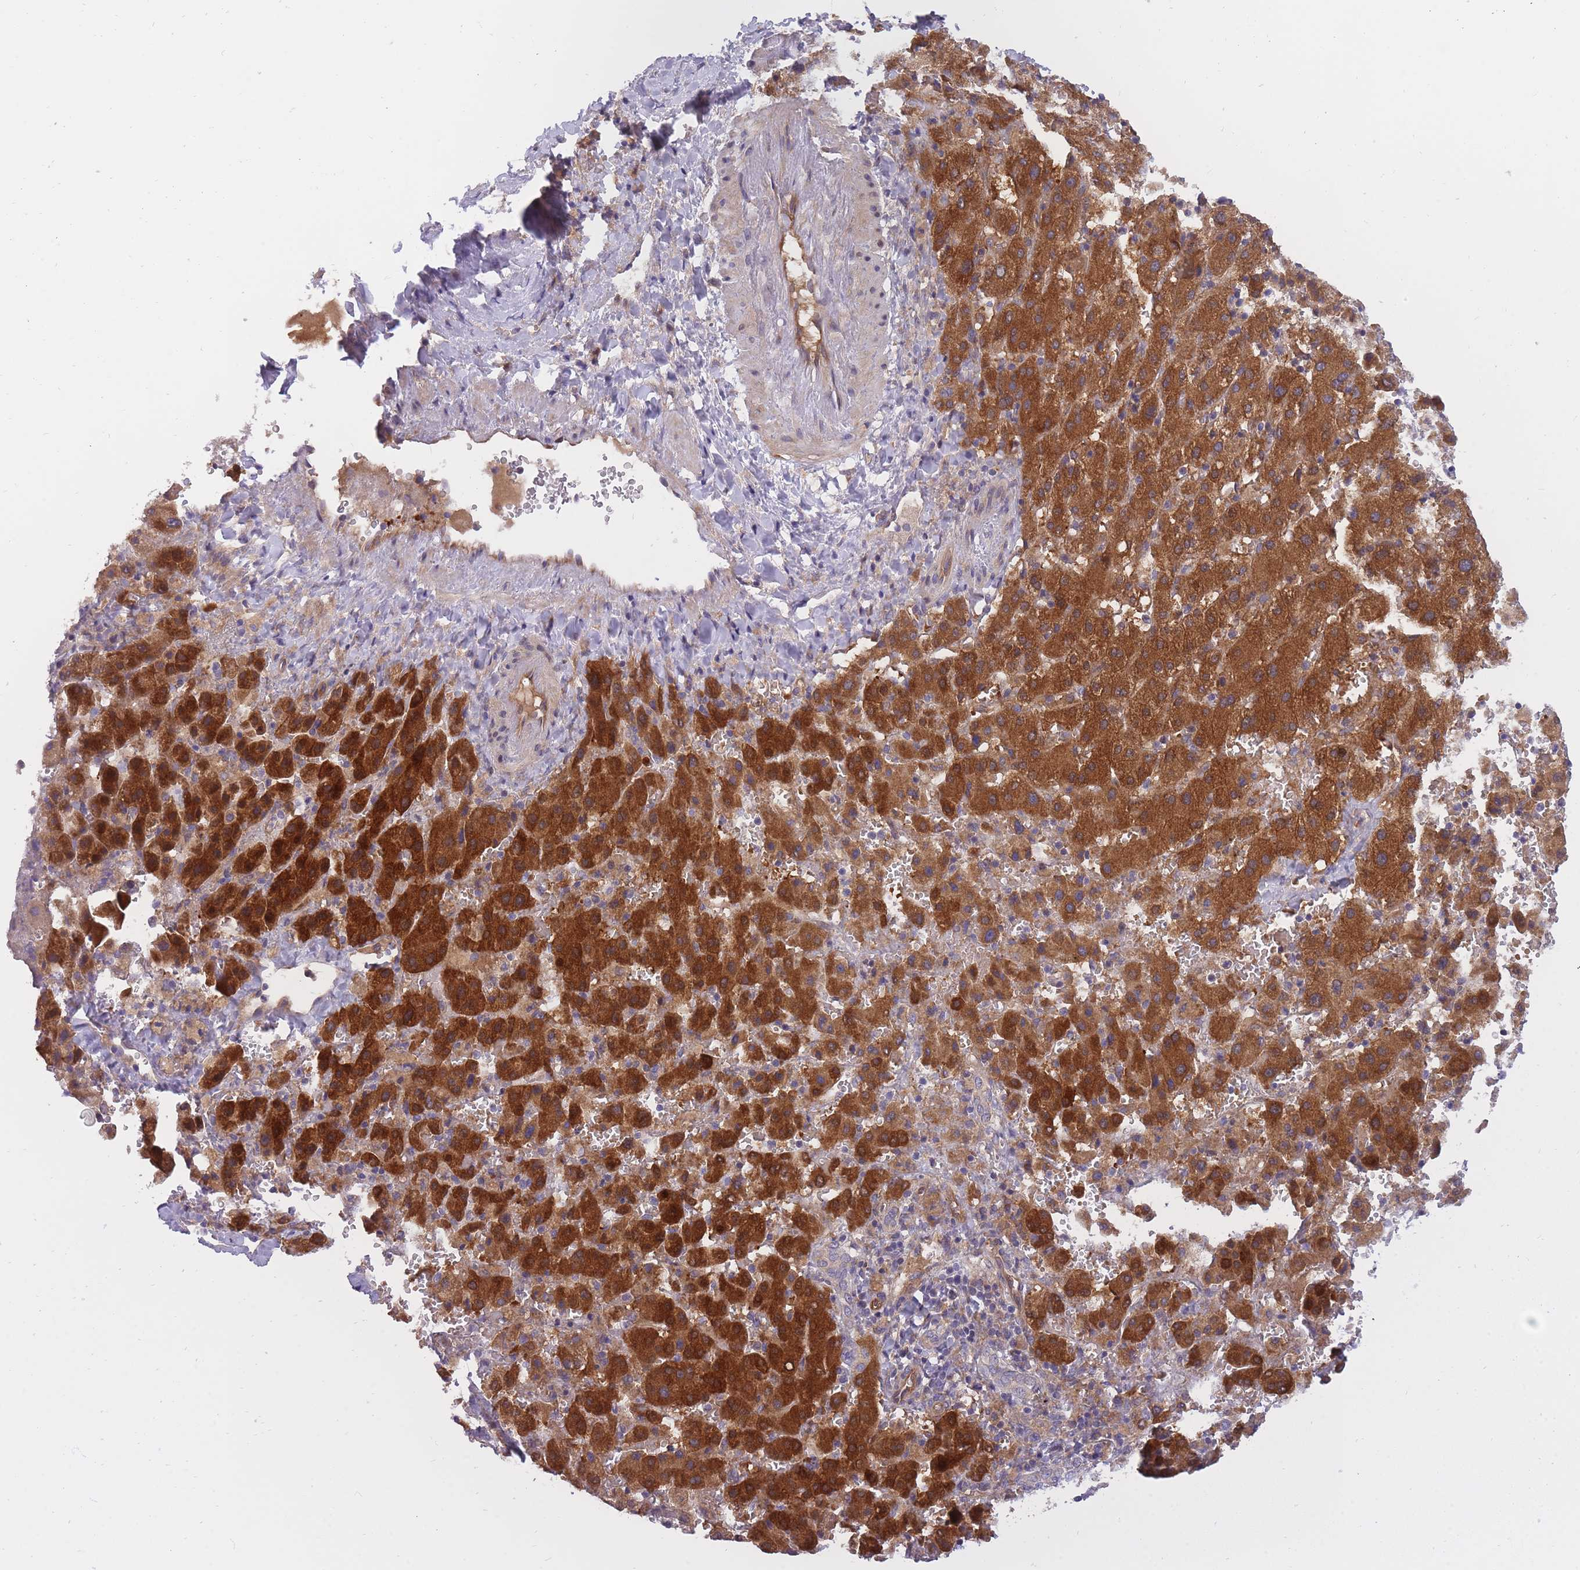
{"staining": {"intensity": "strong", "quantity": ">75%", "location": "cytoplasmic/membranous"}, "tissue": "liver cancer", "cell_type": "Tumor cells", "image_type": "cancer", "snomed": [{"axis": "morphology", "description": "Carcinoma, Hepatocellular, NOS"}, {"axis": "topography", "description": "Liver"}], "caption": "A brown stain shows strong cytoplasmic/membranous positivity of a protein in human liver cancer (hepatocellular carcinoma) tumor cells.", "gene": "CRYGN", "patient": {"sex": "female", "age": 58}}